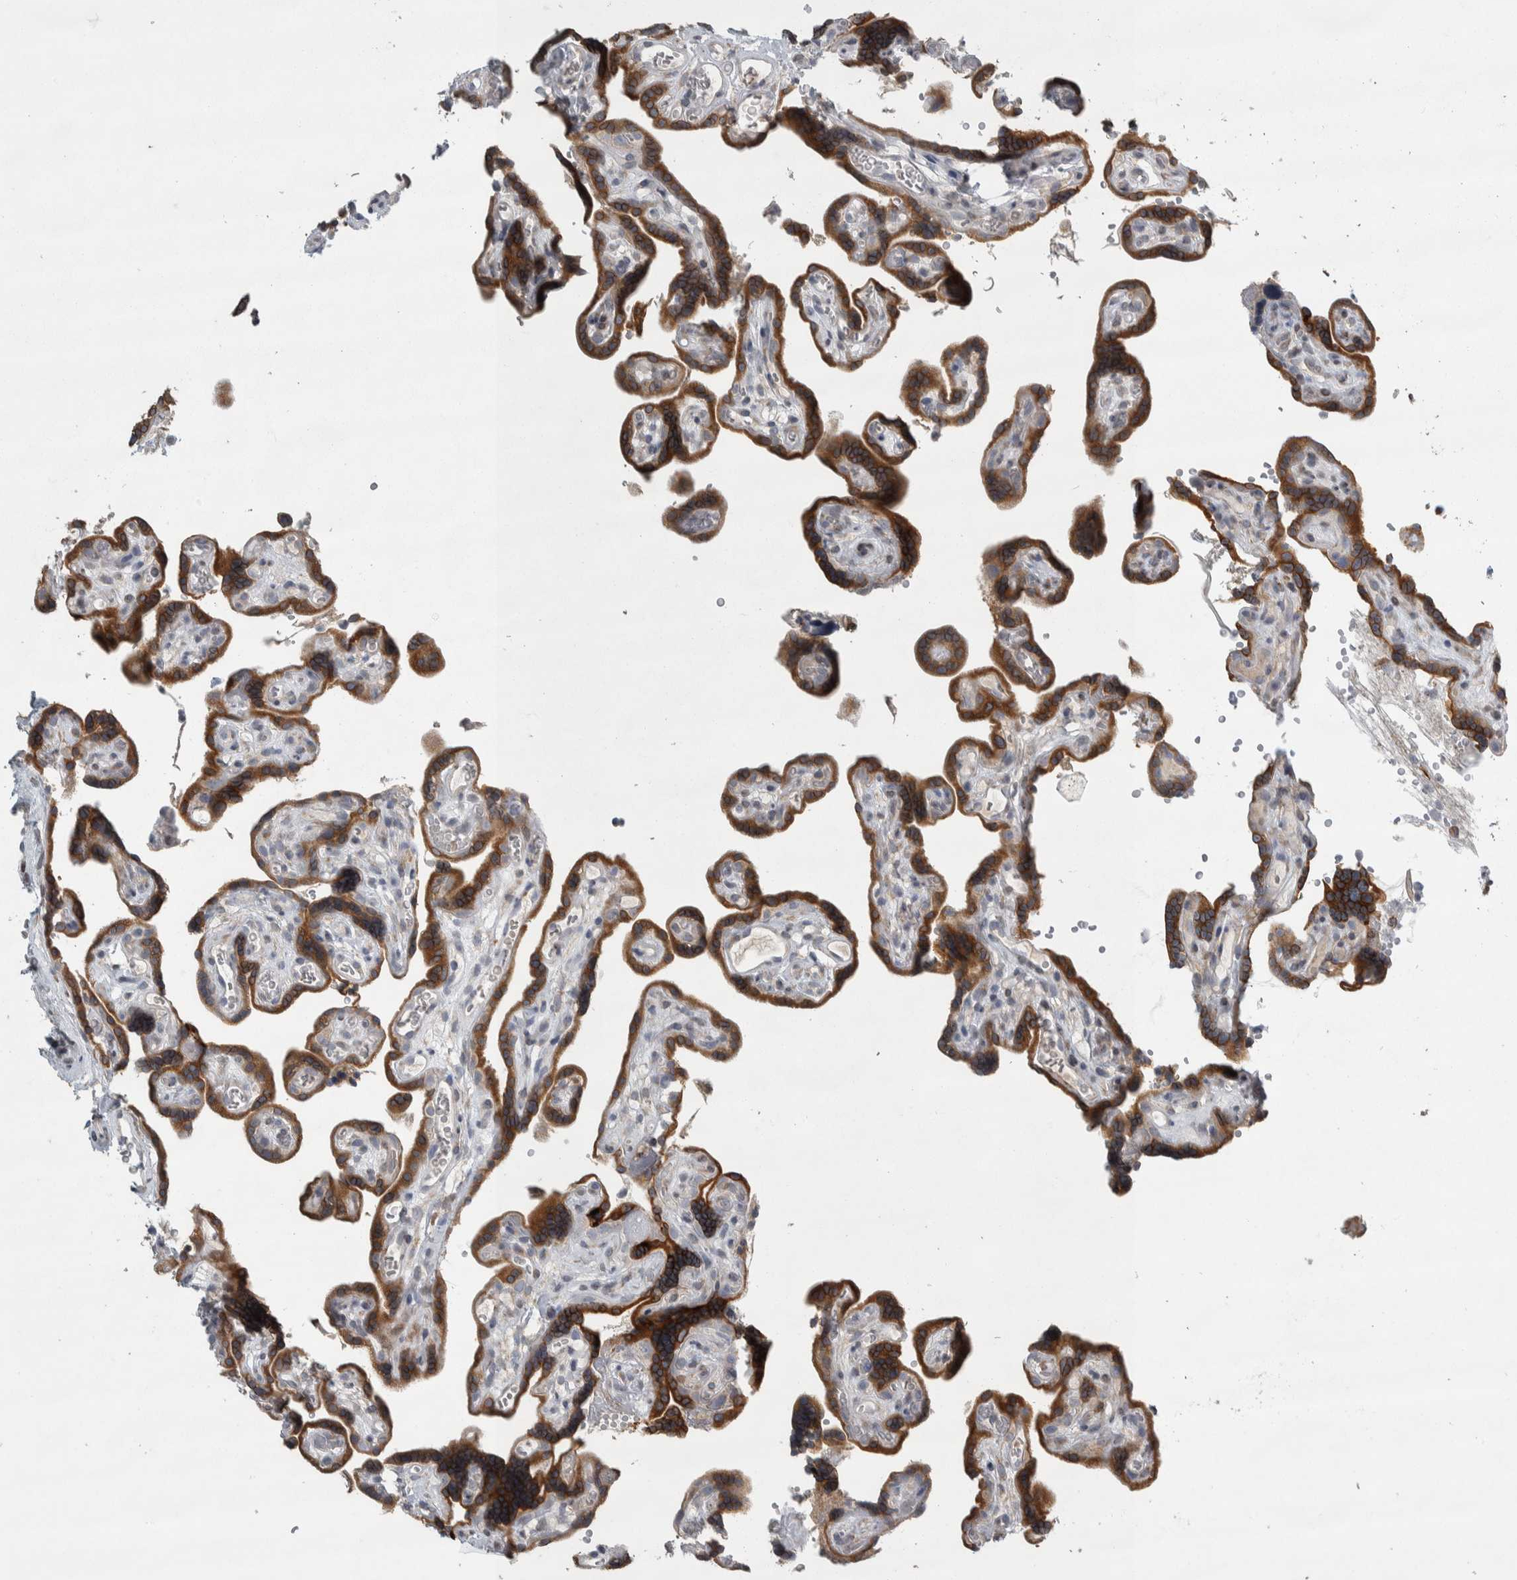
{"staining": {"intensity": "weak", "quantity": ">75%", "location": "cytoplasmic/membranous"}, "tissue": "placenta", "cell_type": "Decidual cells", "image_type": "normal", "snomed": [{"axis": "morphology", "description": "Normal tissue, NOS"}, {"axis": "topography", "description": "Placenta"}], "caption": "Protein expression analysis of unremarkable human placenta reveals weak cytoplasmic/membranous expression in approximately >75% of decidual cells.", "gene": "SIGMAR1", "patient": {"sex": "female", "age": 30}}